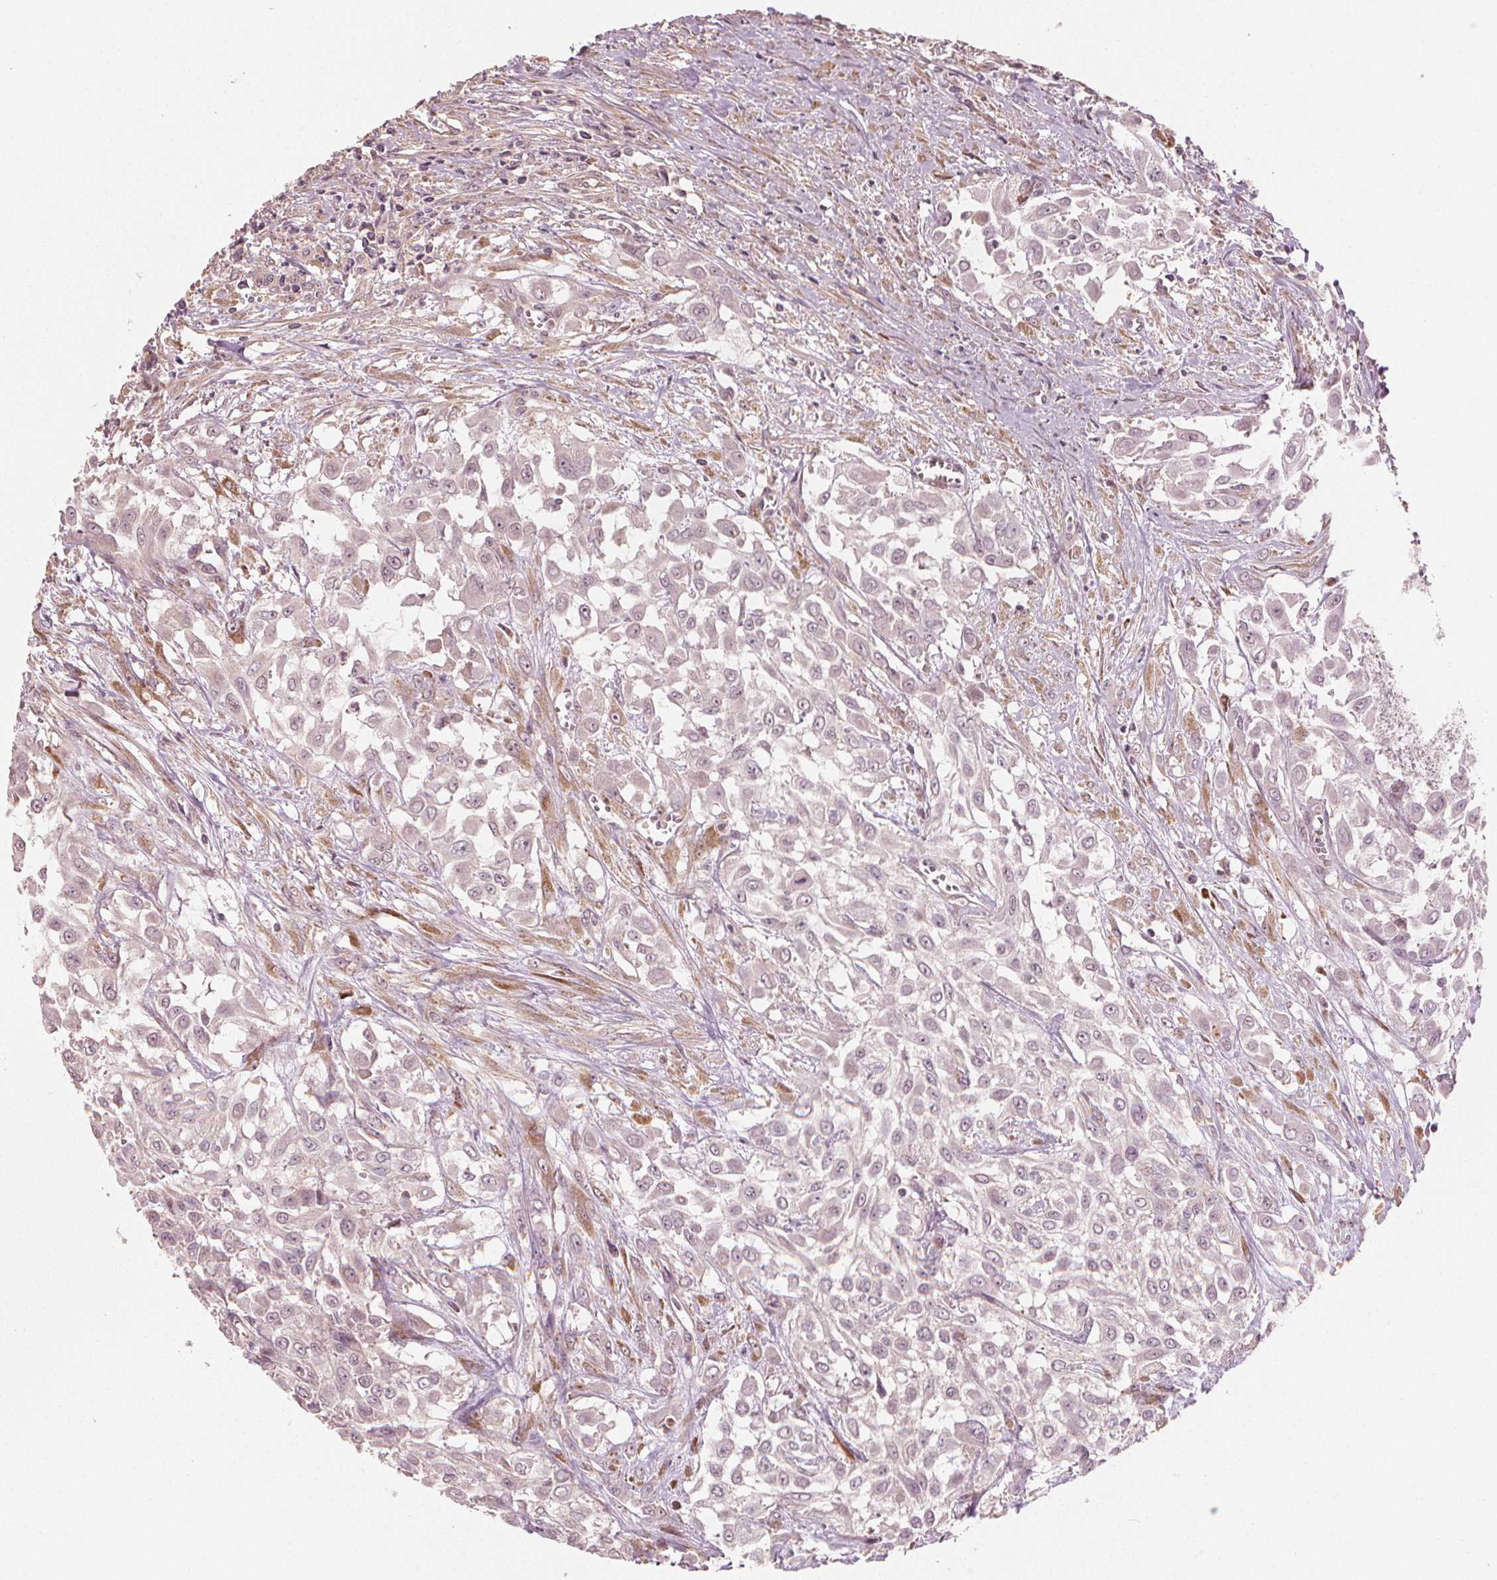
{"staining": {"intensity": "negative", "quantity": "none", "location": "none"}, "tissue": "urothelial cancer", "cell_type": "Tumor cells", "image_type": "cancer", "snomed": [{"axis": "morphology", "description": "Urothelial carcinoma, High grade"}, {"axis": "topography", "description": "Urinary bladder"}], "caption": "Urothelial cancer stained for a protein using immunohistochemistry shows no positivity tumor cells.", "gene": "CLBA1", "patient": {"sex": "male", "age": 57}}